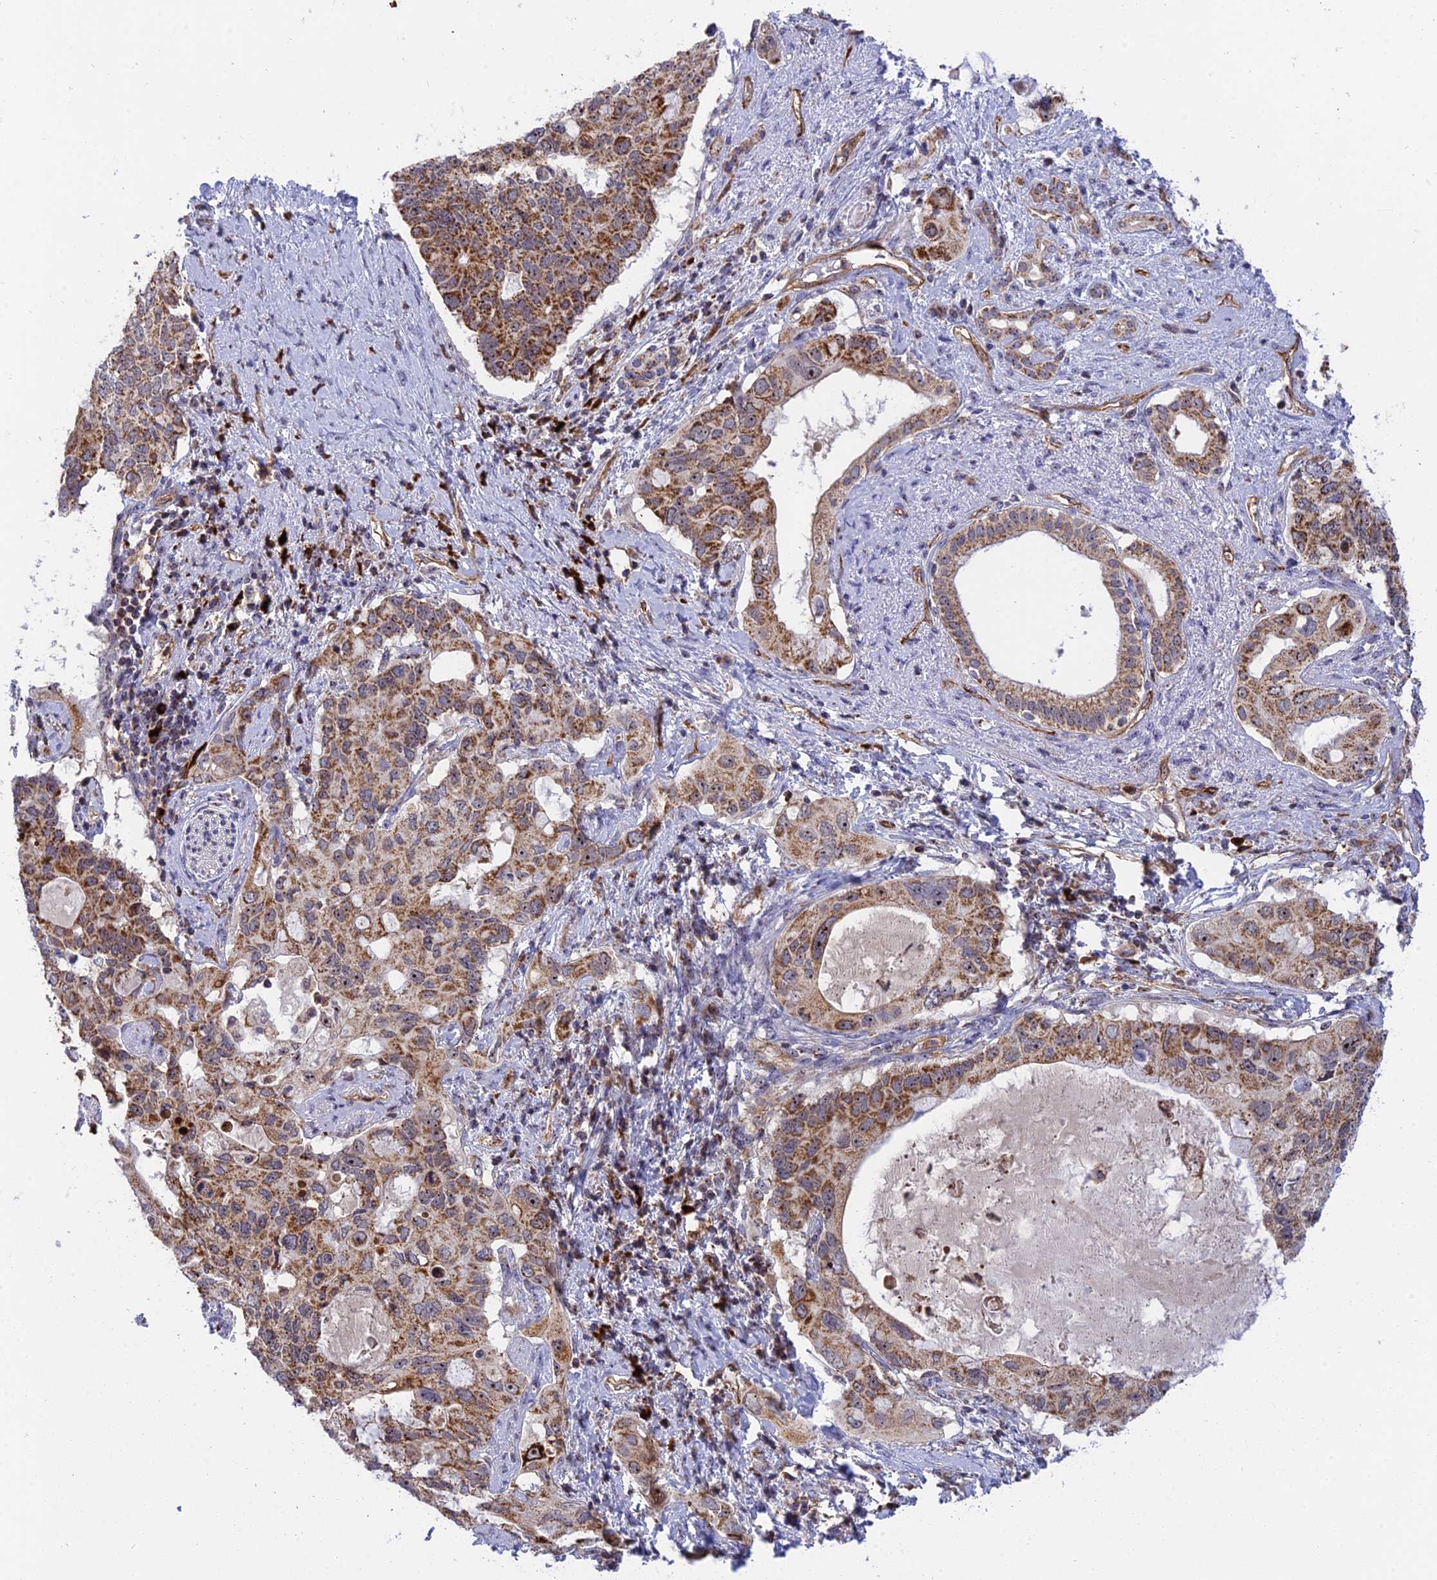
{"staining": {"intensity": "moderate", "quantity": ">75%", "location": "cytoplasmic/membranous"}, "tissue": "pancreatic cancer", "cell_type": "Tumor cells", "image_type": "cancer", "snomed": [{"axis": "morphology", "description": "Adenocarcinoma, NOS"}, {"axis": "topography", "description": "Pancreas"}], "caption": "This image demonstrates immunohistochemistry staining of human adenocarcinoma (pancreatic), with medium moderate cytoplasmic/membranous positivity in about >75% of tumor cells.", "gene": "MPND", "patient": {"sex": "female", "age": 56}}